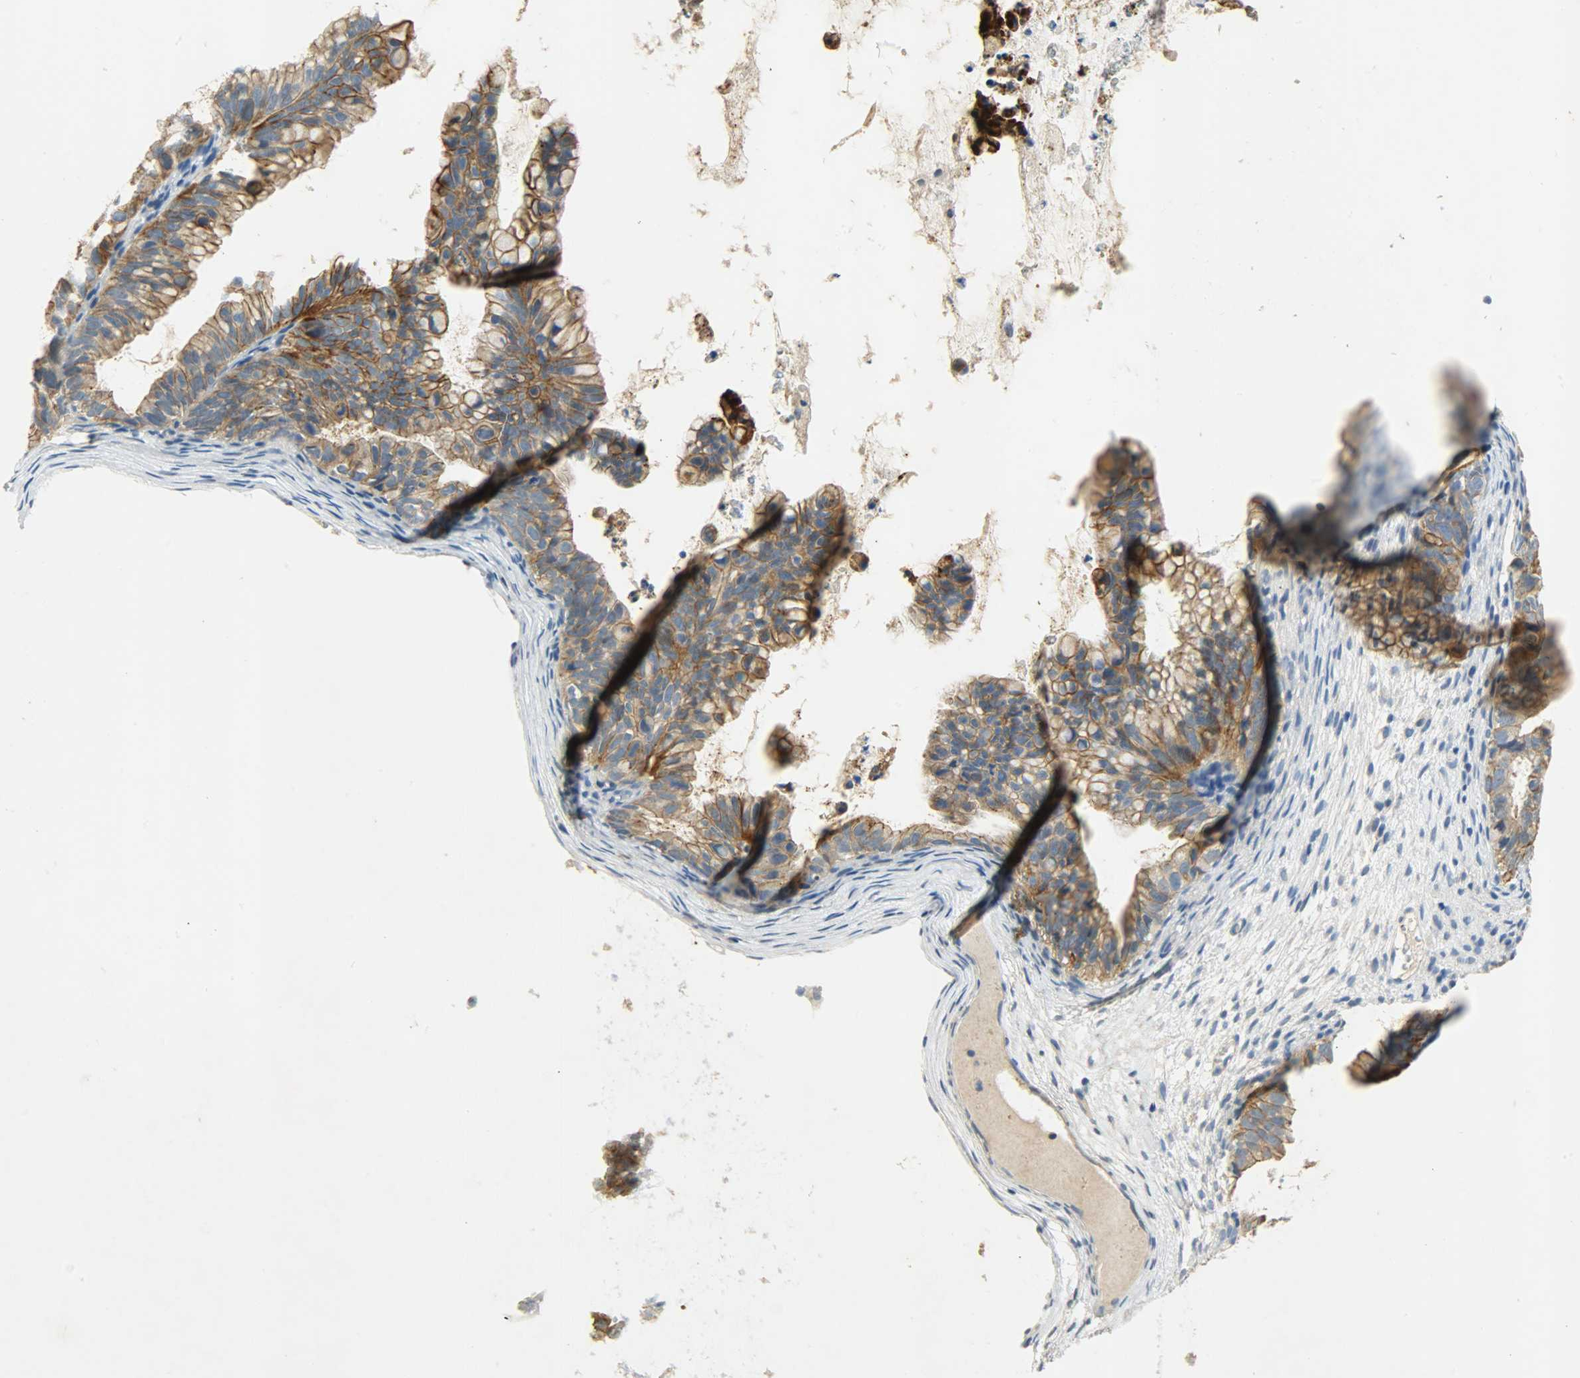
{"staining": {"intensity": "strong", "quantity": ">75%", "location": "cytoplasmic/membranous"}, "tissue": "ovarian cancer", "cell_type": "Tumor cells", "image_type": "cancer", "snomed": [{"axis": "morphology", "description": "Cystadenocarcinoma, mucinous, NOS"}, {"axis": "topography", "description": "Ovary"}], "caption": "Tumor cells display strong cytoplasmic/membranous positivity in approximately >75% of cells in ovarian cancer.", "gene": "DSG2", "patient": {"sex": "female", "age": 36}}